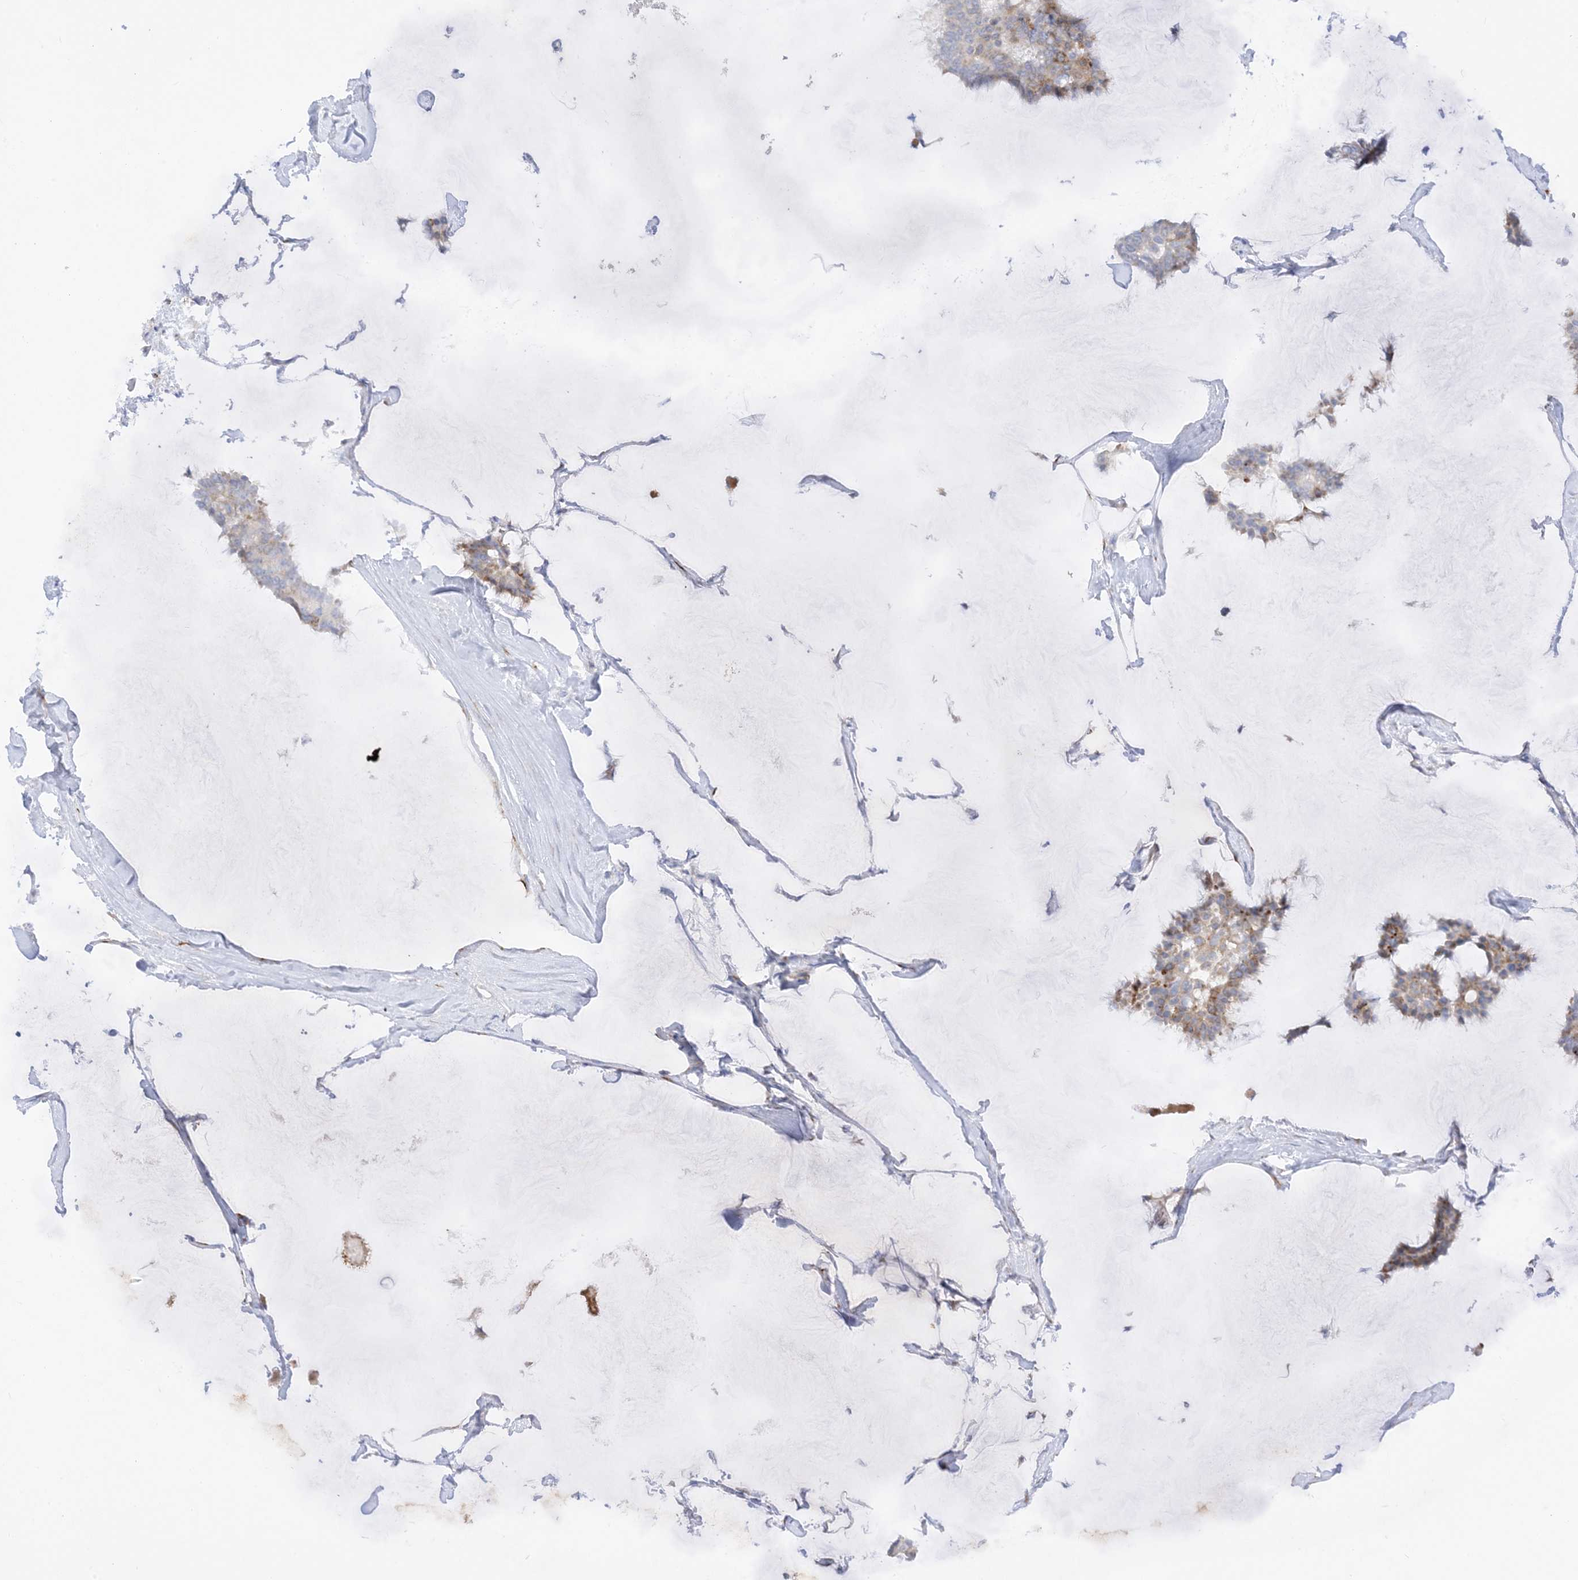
{"staining": {"intensity": "weak", "quantity": "25%-75%", "location": "cytoplasmic/membranous"}, "tissue": "breast cancer", "cell_type": "Tumor cells", "image_type": "cancer", "snomed": [{"axis": "morphology", "description": "Duct carcinoma"}, {"axis": "topography", "description": "Breast"}], "caption": "Immunohistochemistry staining of breast invasive ductal carcinoma, which exhibits low levels of weak cytoplasmic/membranous staining in about 25%-75% of tumor cells indicating weak cytoplasmic/membranous protein positivity. The staining was performed using DAB (brown) for protein detection and nuclei were counterstained in hematoxylin (blue).", "gene": "LOXL3", "patient": {"sex": "female", "age": 93}}